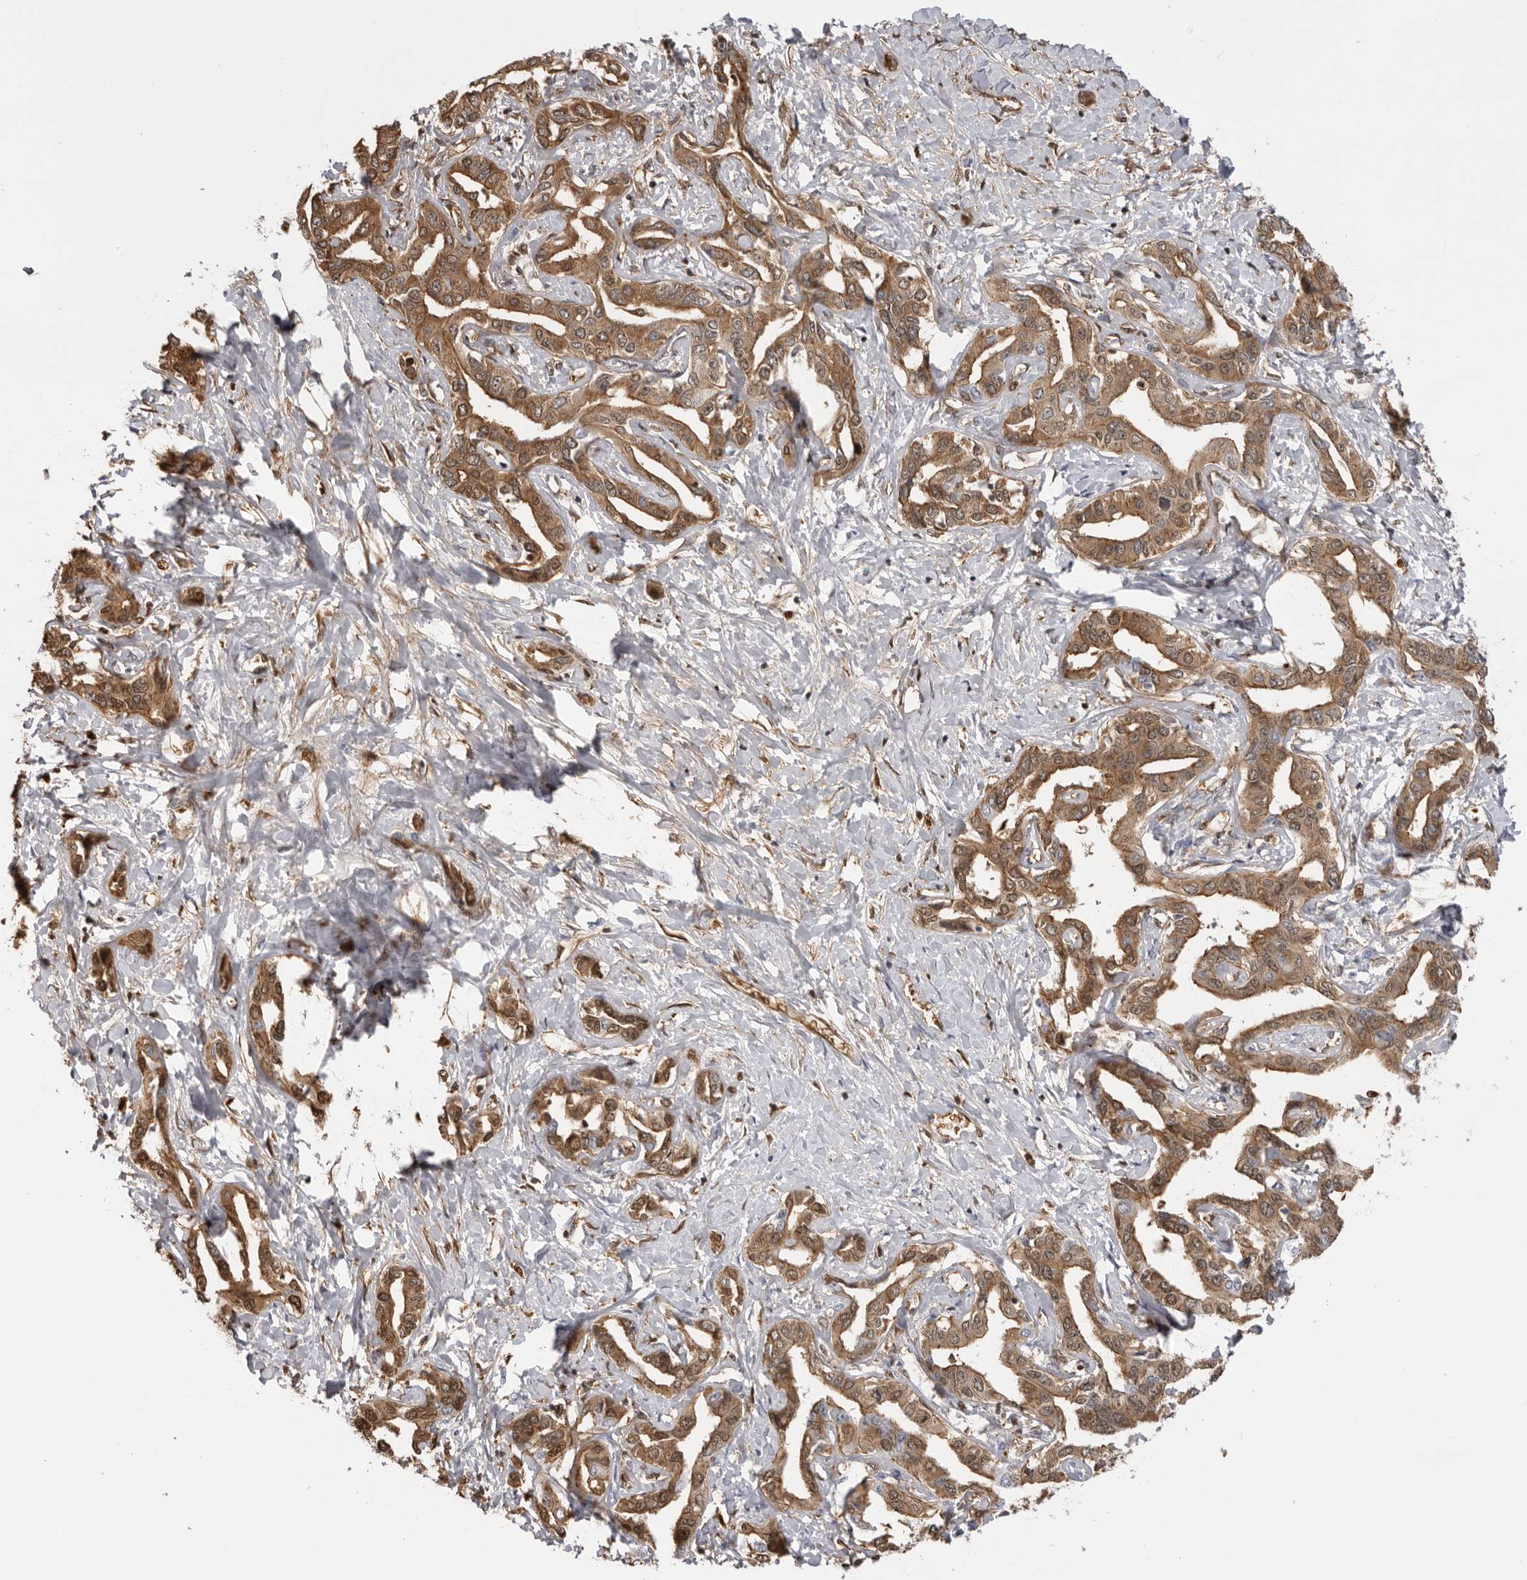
{"staining": {"intensity": "moderate", "quantity": ">75%", "location": "cytoplasmic/membranous"}, "tissue": "liver cancer", "cell_type": "Tumor cells", "image_type": "cancer", "snomed": [{"axis": "morphology", "description": "Cholangiocarcinoma"}, {"axis": "topography", "description": "Liver"}], "caption": "DAB immunohistochemical staining of liver cancer displays moderate cytoplasmic/membranous protein staining in about >75% of tumor cells.", "gene": "PLEKHF2", "patient": {"sex": "male", "age": 59}}